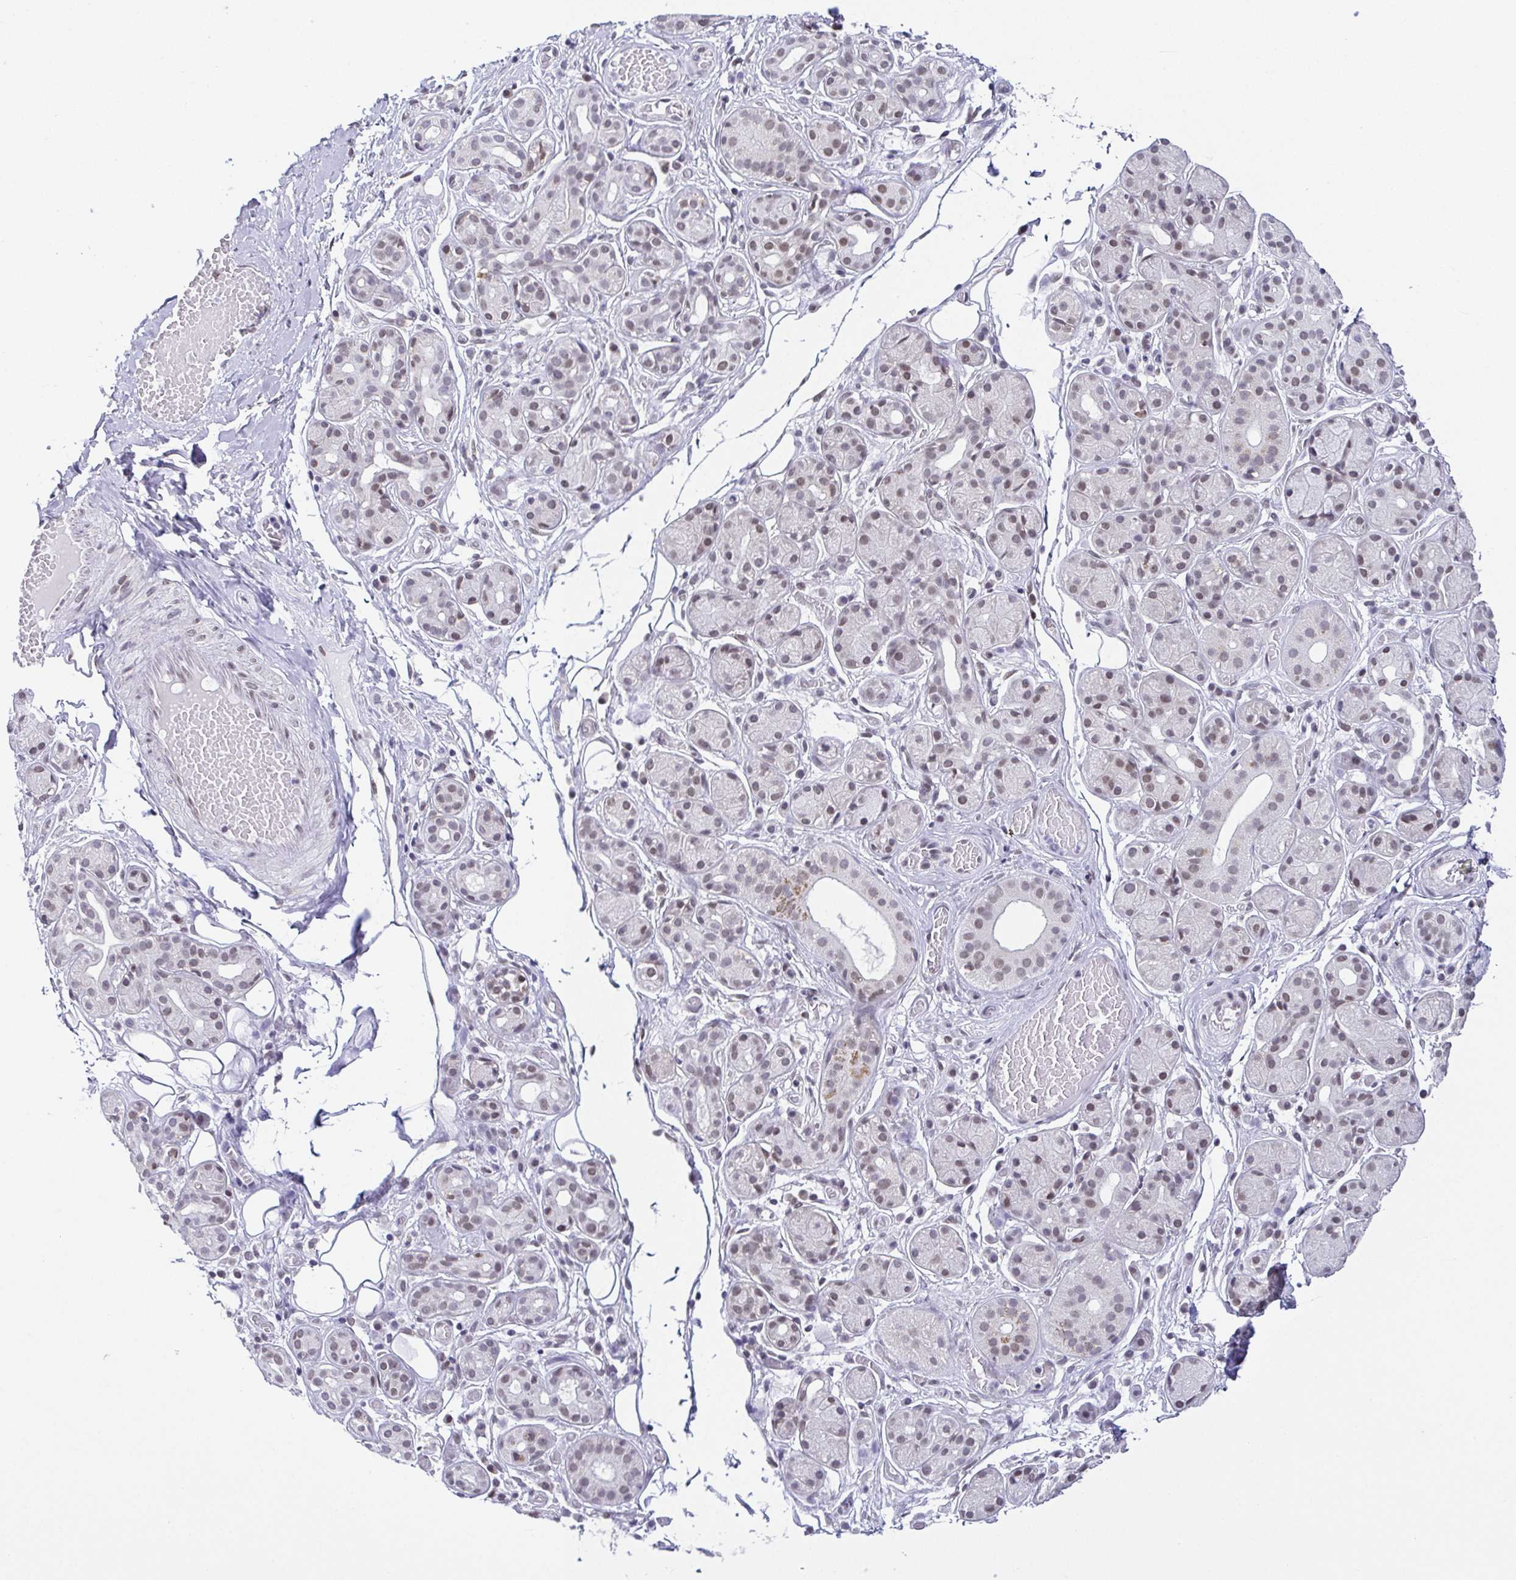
{"staining": {"intensity": "weak", "quantity": "<25%", "location": "cytoplasmic/membranous,nuclear"}, "tissue": "salivary gland", "cell_type": "Glandular cells", "image_type": "normal", "snomed": [{"axis": "morphology", "description": "Normal tissue, NOS"}, {"axis": "topography", "description": "Salivary gland"}, {"axis": "topography", "description": "Peripheral nerve tissue"}], "caption": "Image shows no significant protein staining in glandular cells of unremarkable salivary gland. Brightfield microscopy of immunohistochemistry (IHC) stained with DAB (brown) and hematoxylin (blue), captured at high magnification.", "gene": "RBM3", "patient": {"sex": "male", "age": 71}}